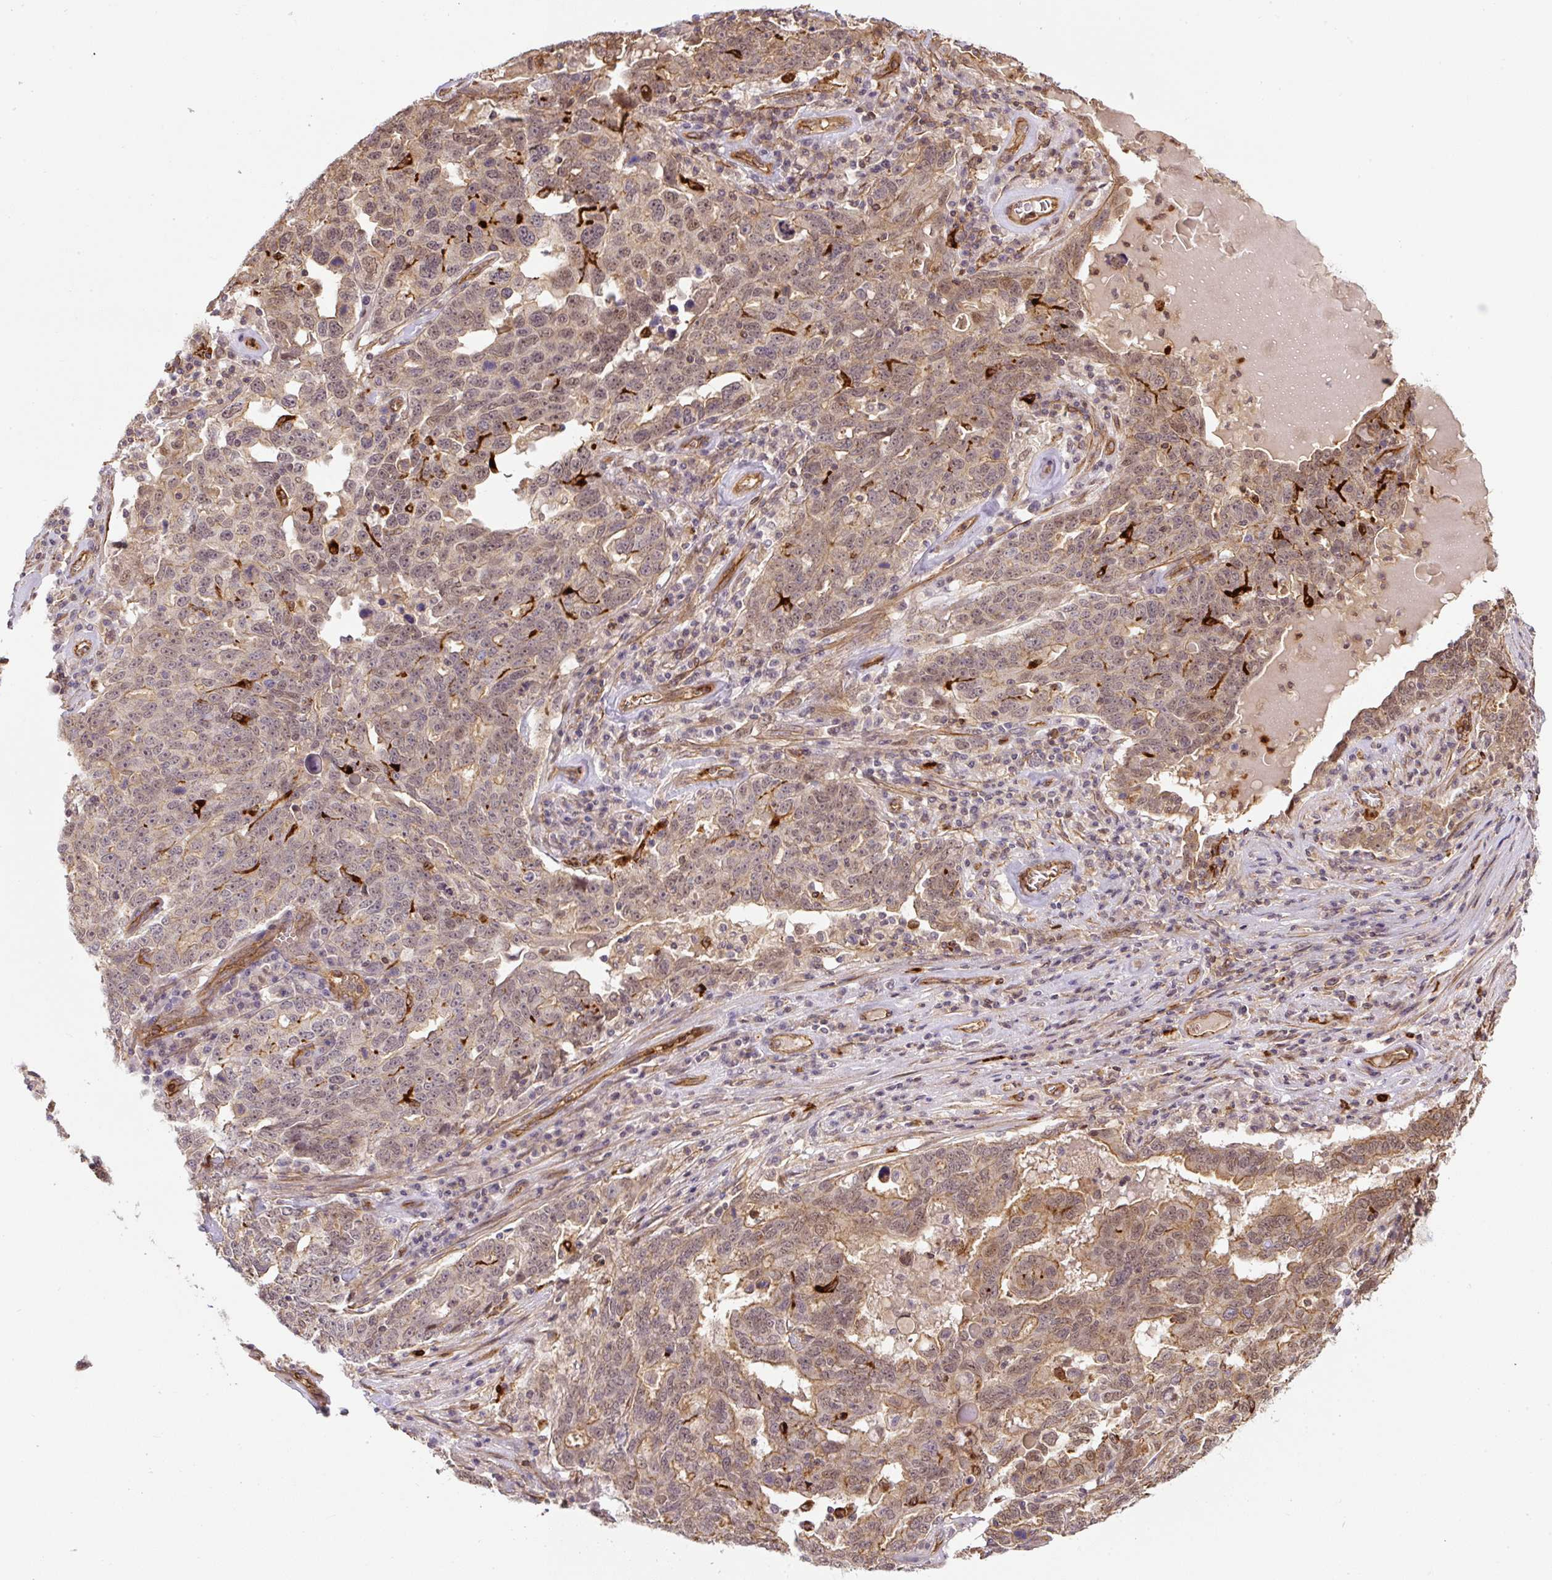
{"staining": {"intensity": "moderate", "quantity": ">75%", "location": "cytoplasmic/membranous,nuclear"}, "tissue": "ovarian cancer", "cell_type": "Tumor cells", "image_type": "cancer", "snomed": [{"axis": "morphology", "description": "Carcinoma, endometroid"}, {"axis": "topography", "description": "Ovary"}], "caption": "Immunohistochemical staining of ovarian cancer (endometroid carcinoma) exhibits moderate cytoplasmic/membranous and nuclear protein expression in approximately >75% of tumor cells.", "gene": "B3GALT5", "patient": {"sex": "female", "age": 62}}